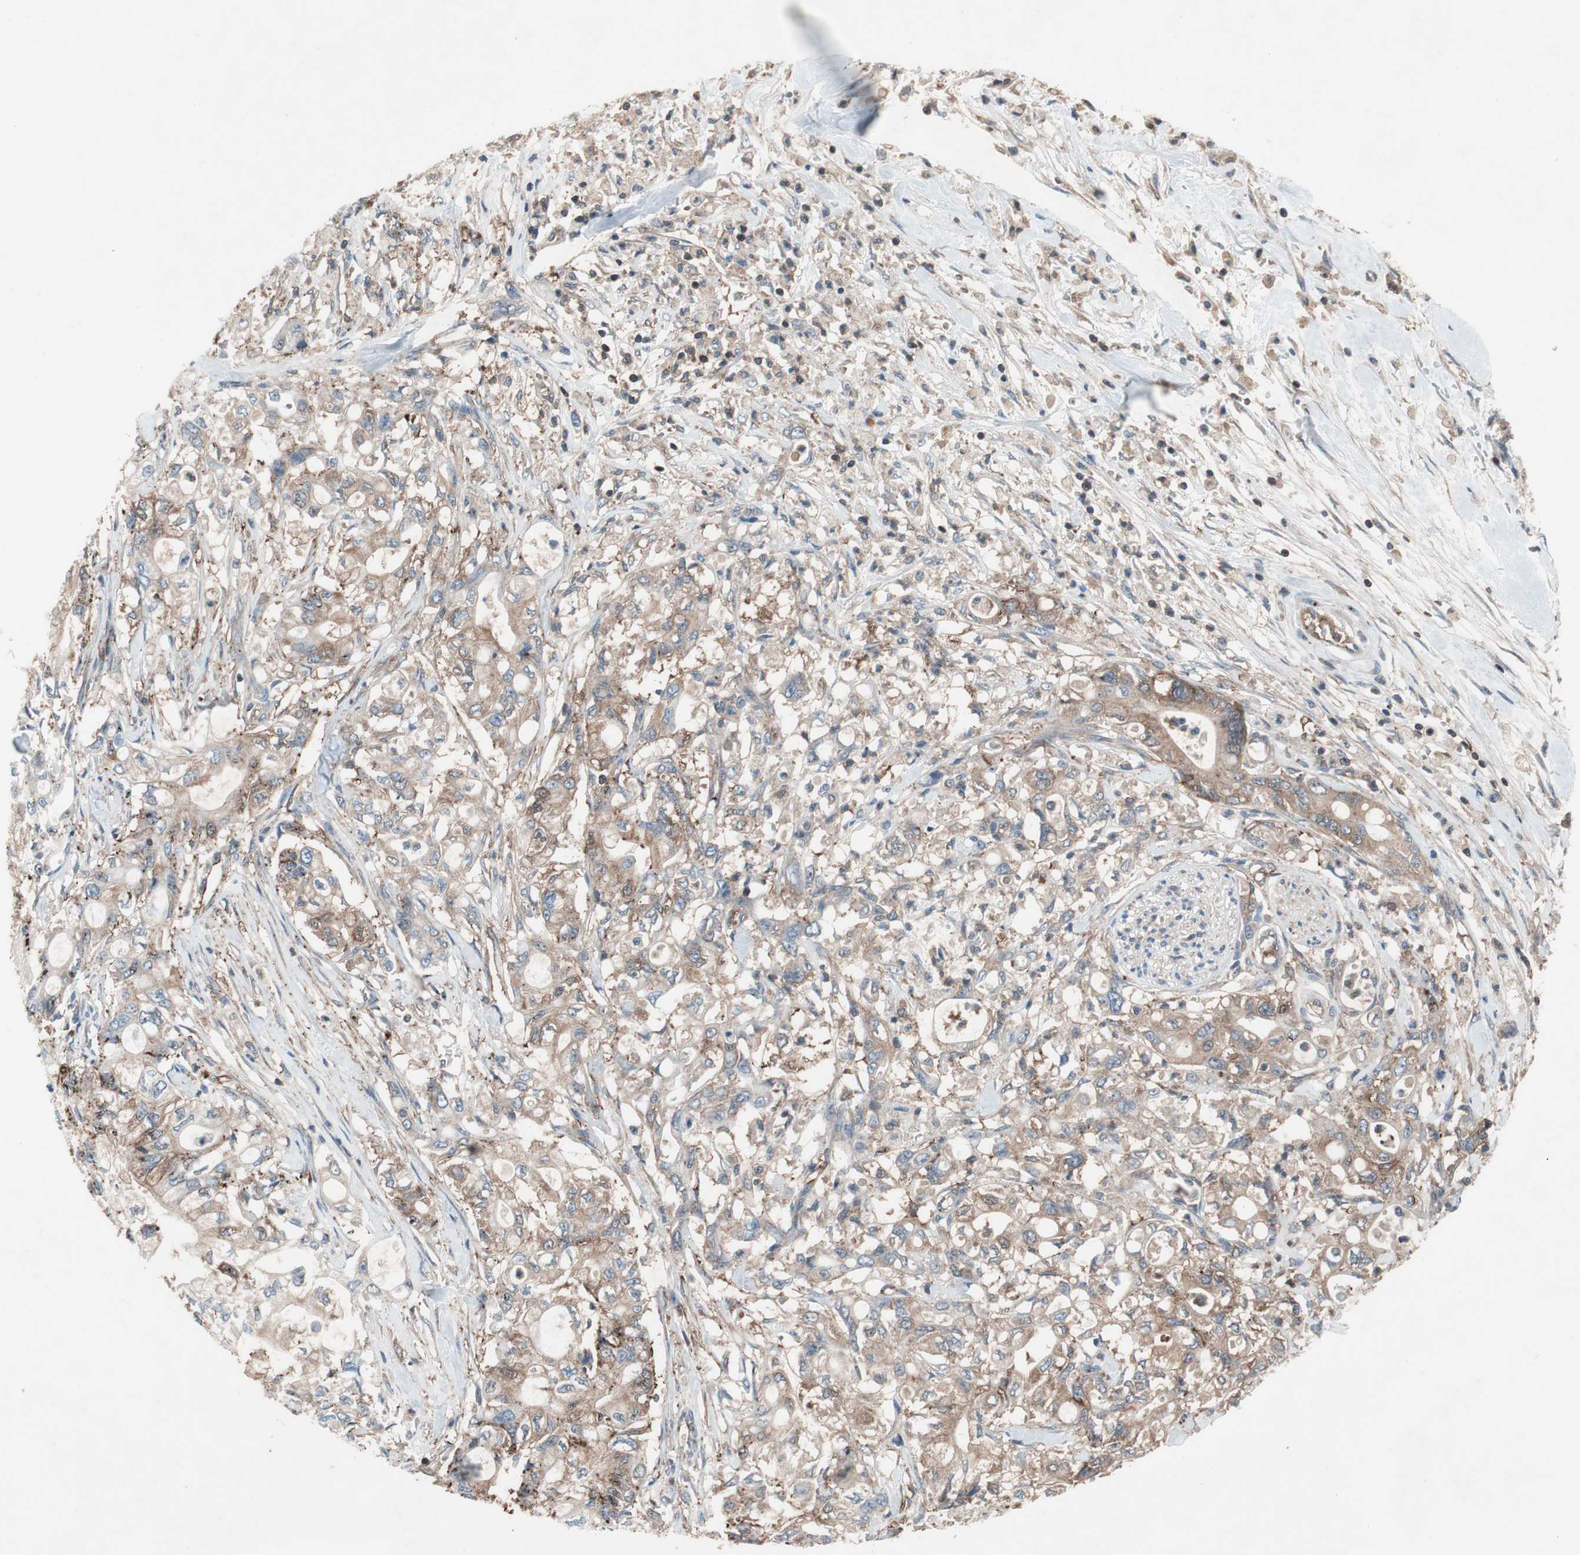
{"staining": {"intensity": "weak", "quantity": ">75%", "location": "cytoplasmic/membranous"}, "tissue": "pancreatic cancer", "cell_type": "Tumor cells", "image_type": "cancer", "snomed": [{"axis": "morphology", "description": "Adenocarcinoma, NOS"}, {"axis": "topography", "description": "Pancreas"}], "caption": "Protein analysis of pancreatic adenocarcinoma tissue reveals weak cytoplasmic/membranous positivity in approximately >75% of tumor cells.", "gene": "GALT", "patient": {"sex": "male", "age": 79}}